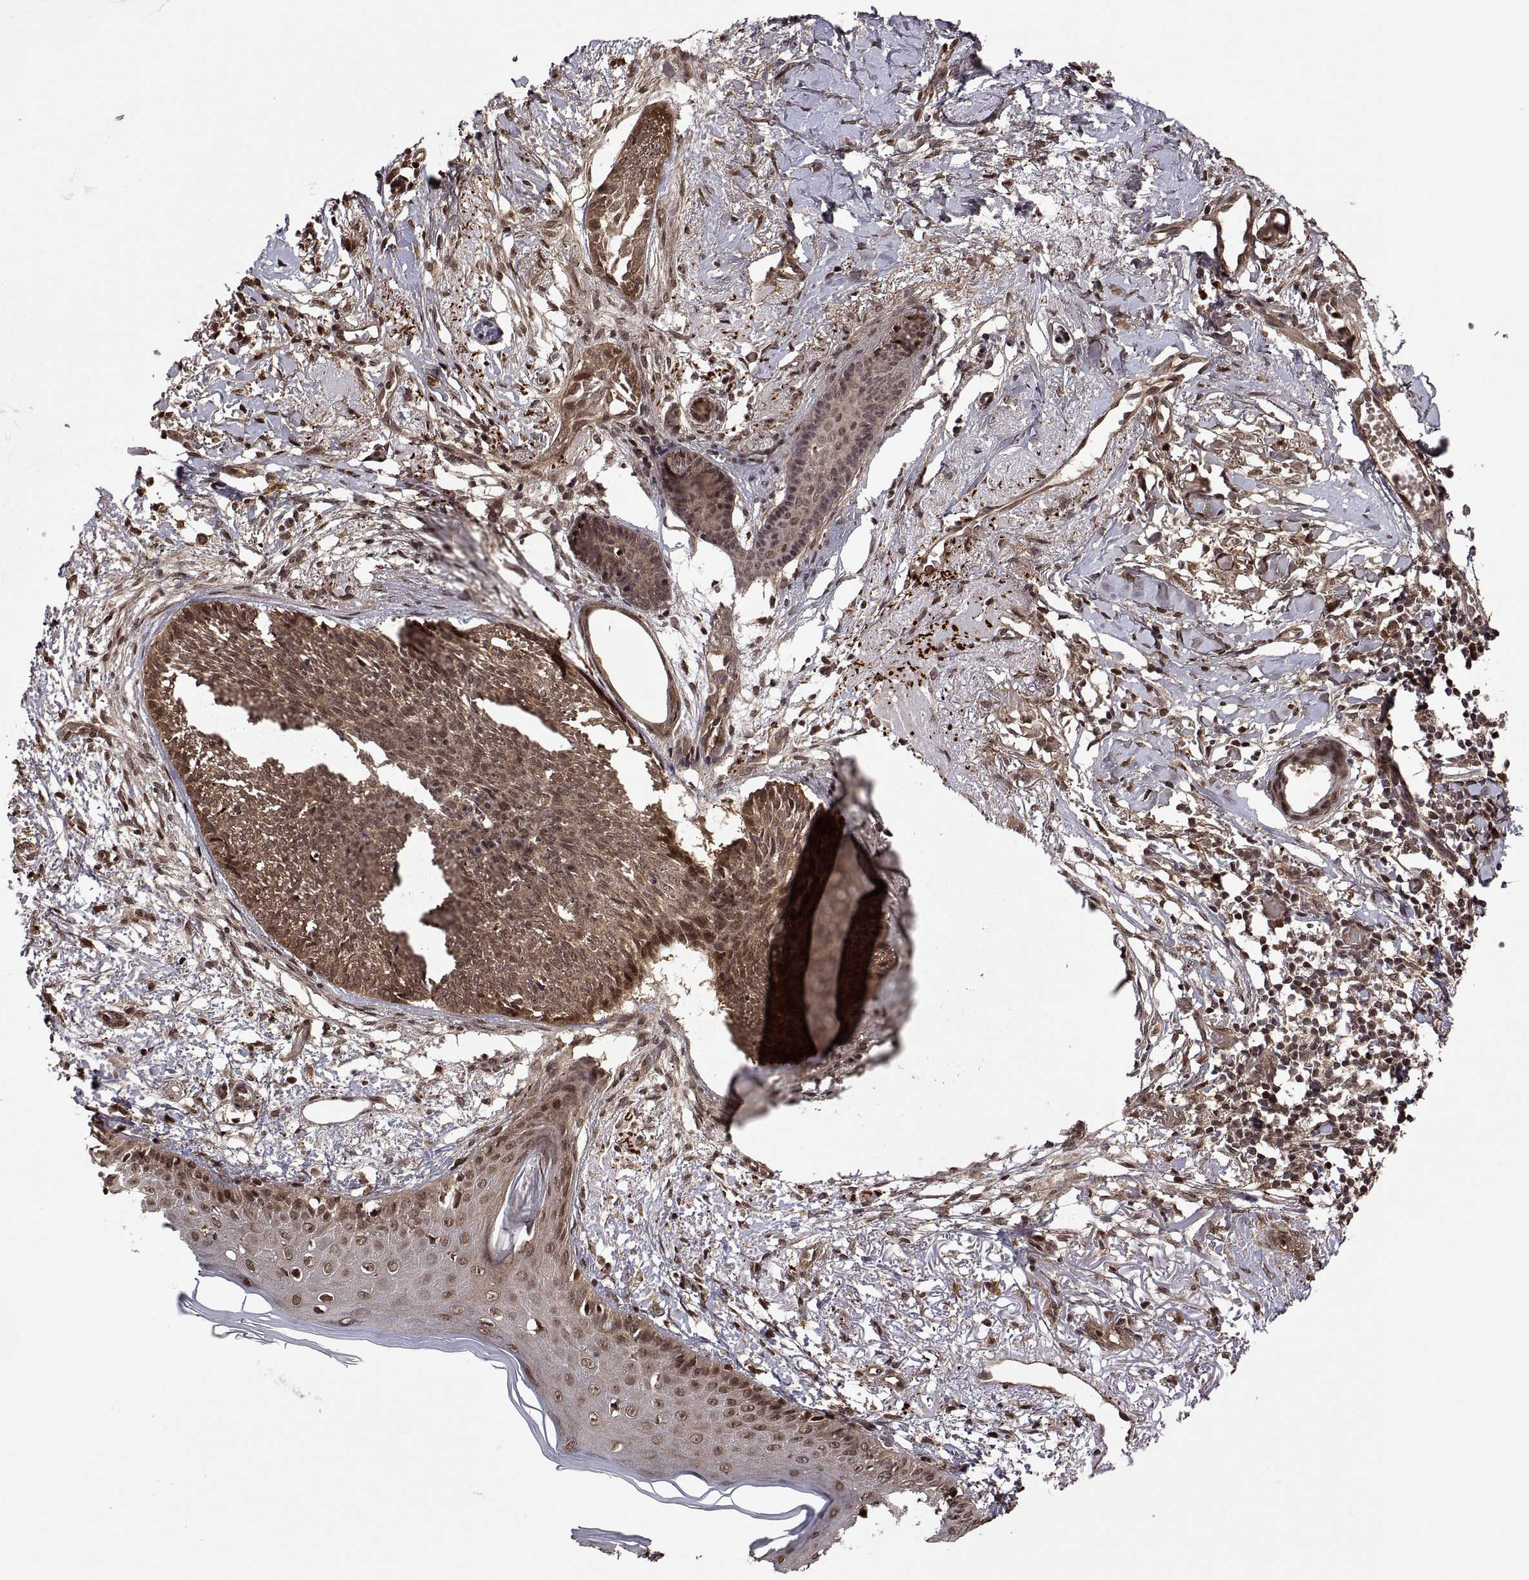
{"staining": {"intensity": "weak", "quantity": ">75%", "location": "cytoplasmic/membranous"}, "tissue": "skin cancer", "cell_type": "Tumor cells", "image_type": "cancer", "snomed": [{"axis": "morphology", "description": "Normal tissue, NOS"}, {"axis": "morphology", "description": "Basal cell carcinoma"}, {"axis": "topography", "description": "Skin"}], "caption": "High-power microscopy captured an IHC photomicrograph of basal cell carcinoma (skin), revealing weak cytoplasmic/membranous staining in approximately >75% of tumor cells. (Brightfield microscopy of DAB IHC at high magnification).", "gene": "ZNRF2", "patient": {"sex": "male", "age": 84}}